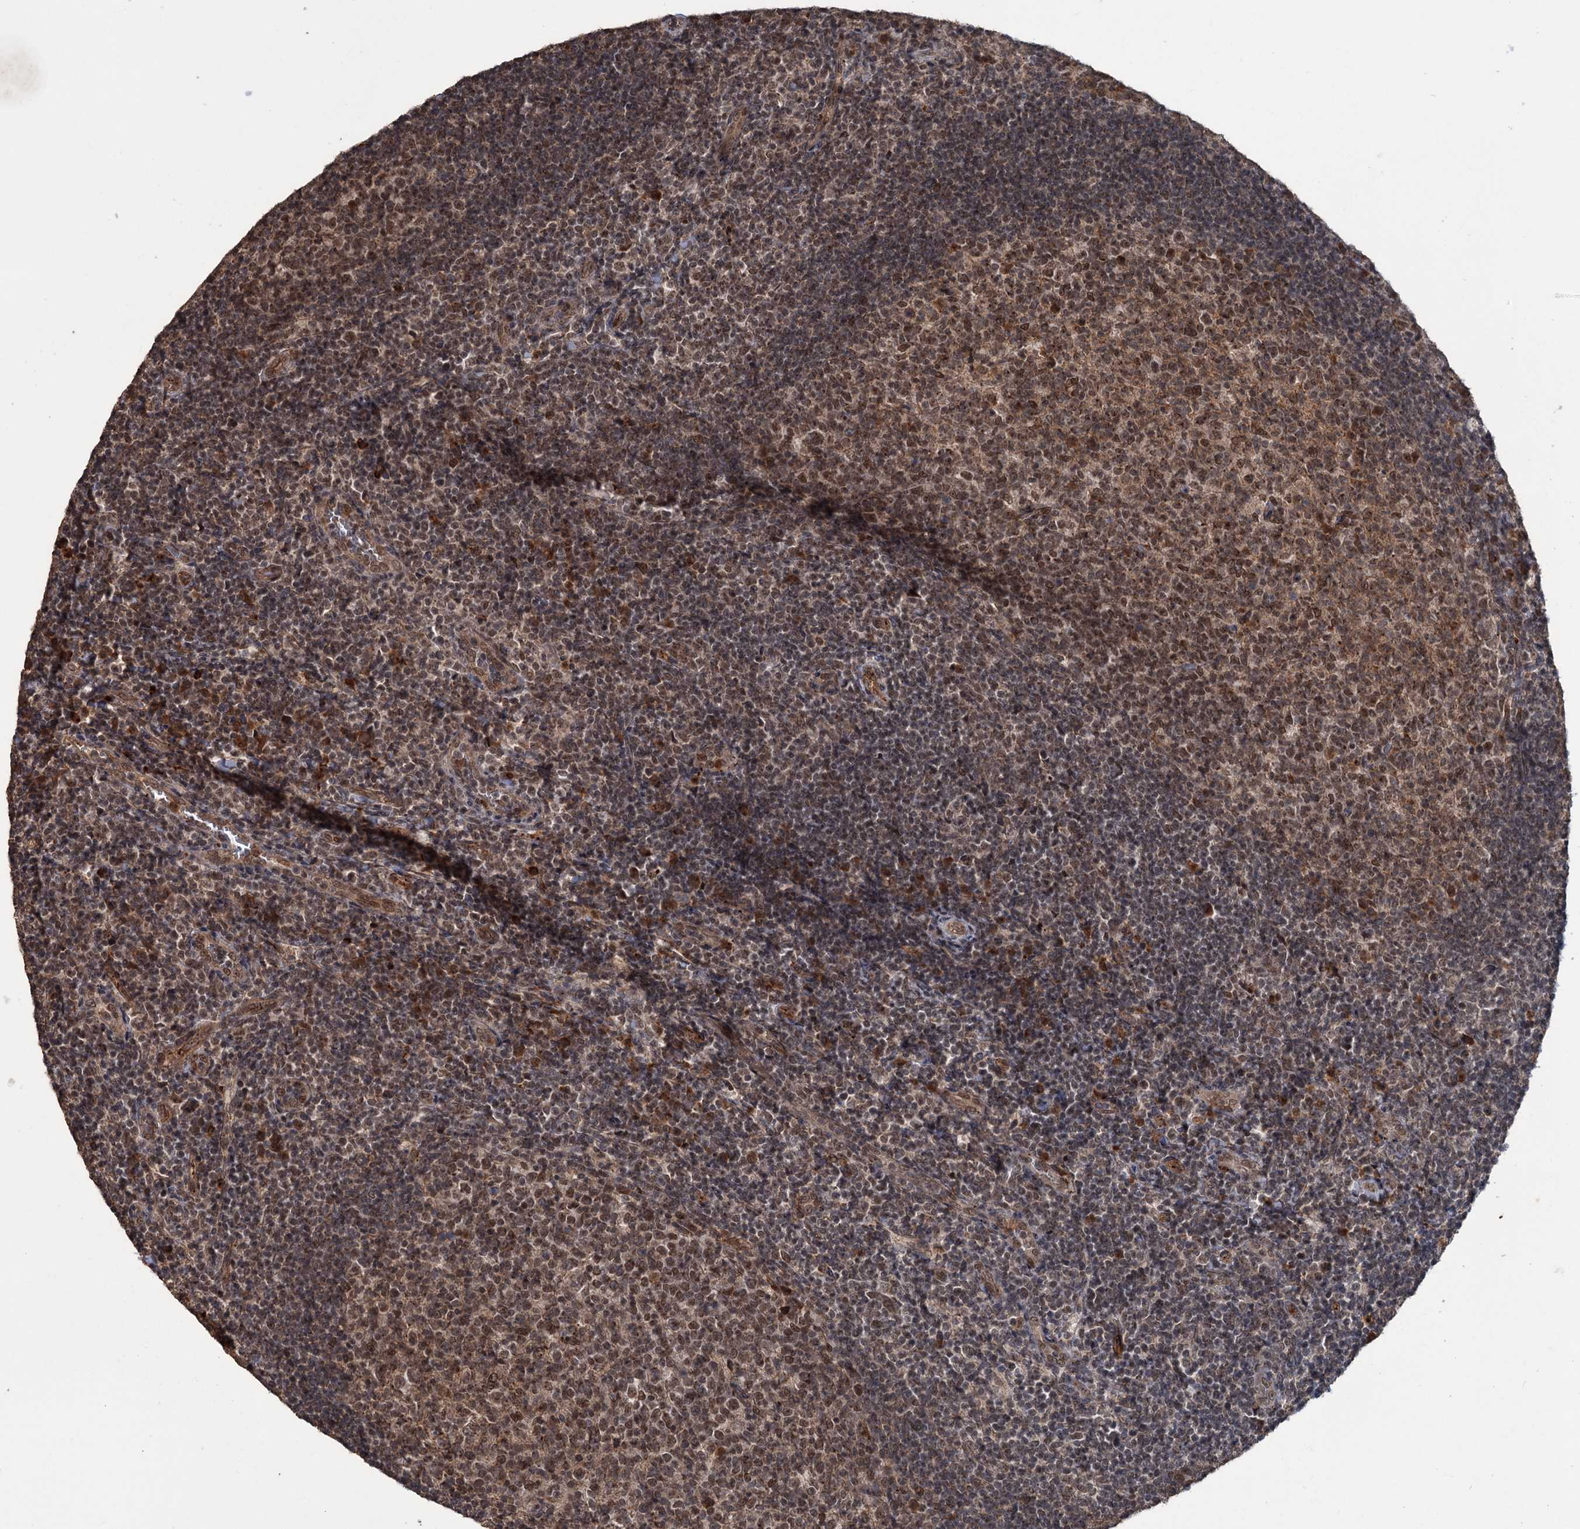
{"staining": {"intensity": "moderate", "quantity": ">75%", "location": "nuclear"}, "tissue": "tonsil", "cell_type": "Germinal center cells", "image_type": "normal", "snomed": [{"axis": "morphology", "description": "Normal tissue, NOS"}, {"axis": "topography", "description": "Tonsil"}], "caption": "An image of tonsil stained for a protein exhibits moderate nuclear brown staining in germinal center cells.", "gene": "KANSL2", "patient": {"sex": "female", "age": 10}}